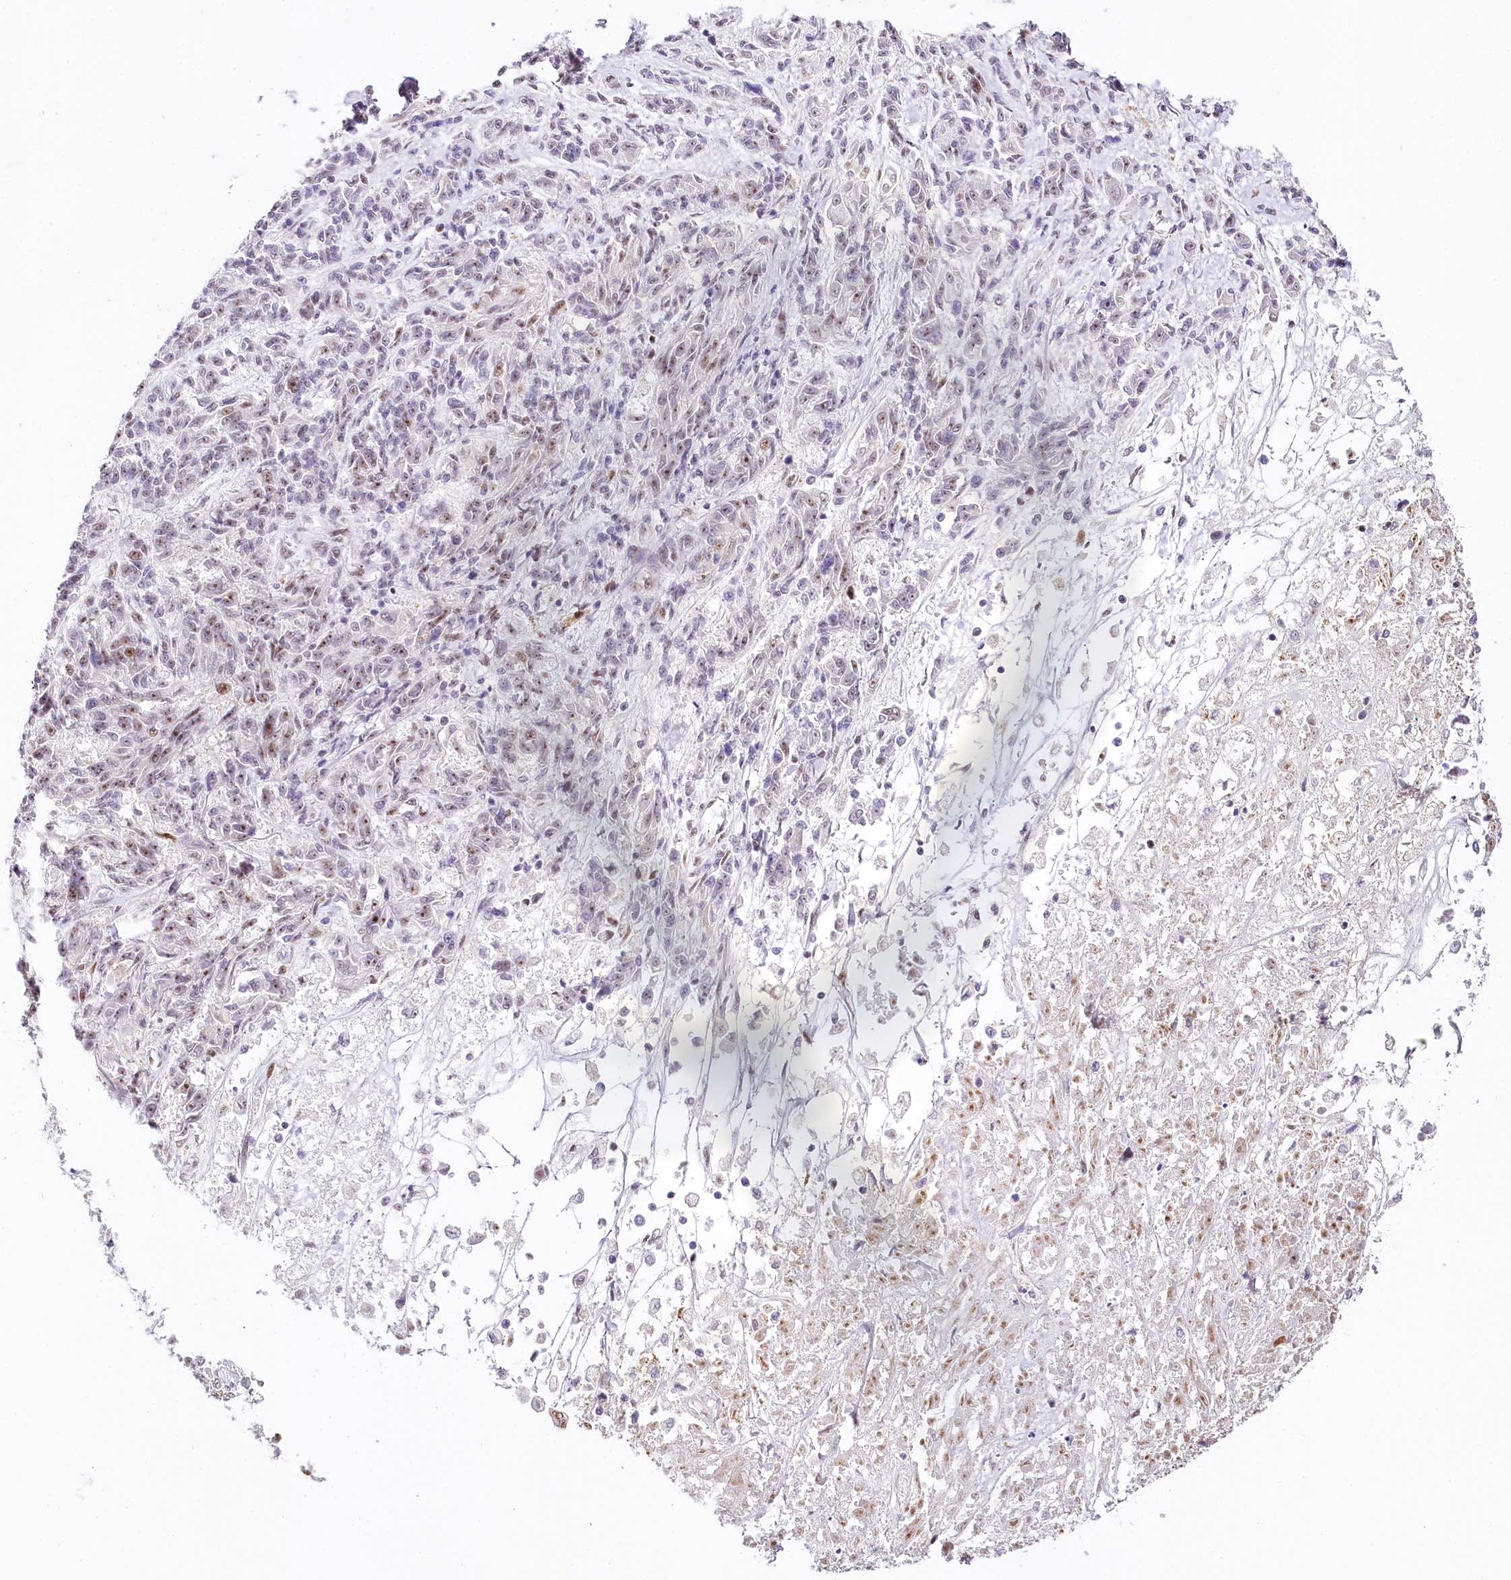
{"staining": {"intensity": "weak", "quantity": "25%-75%", "location": "nuclear"}, "tissue": "melanoma", "cell_type": "Tumor cells", "image_type": "cancer", "snomed": [{"axis": "morphology", "description": "Malignant melanoma, NOS"}, {"axis": "topography", "description": "Skin"}], "caption": "About 25%-75% of tumor cells in melanoma reveal weak nuclear protein expression as visualized by brown immunohistochemical staining.", "gene": "TP53", "patient": {"sex": "male", "age": 53}}